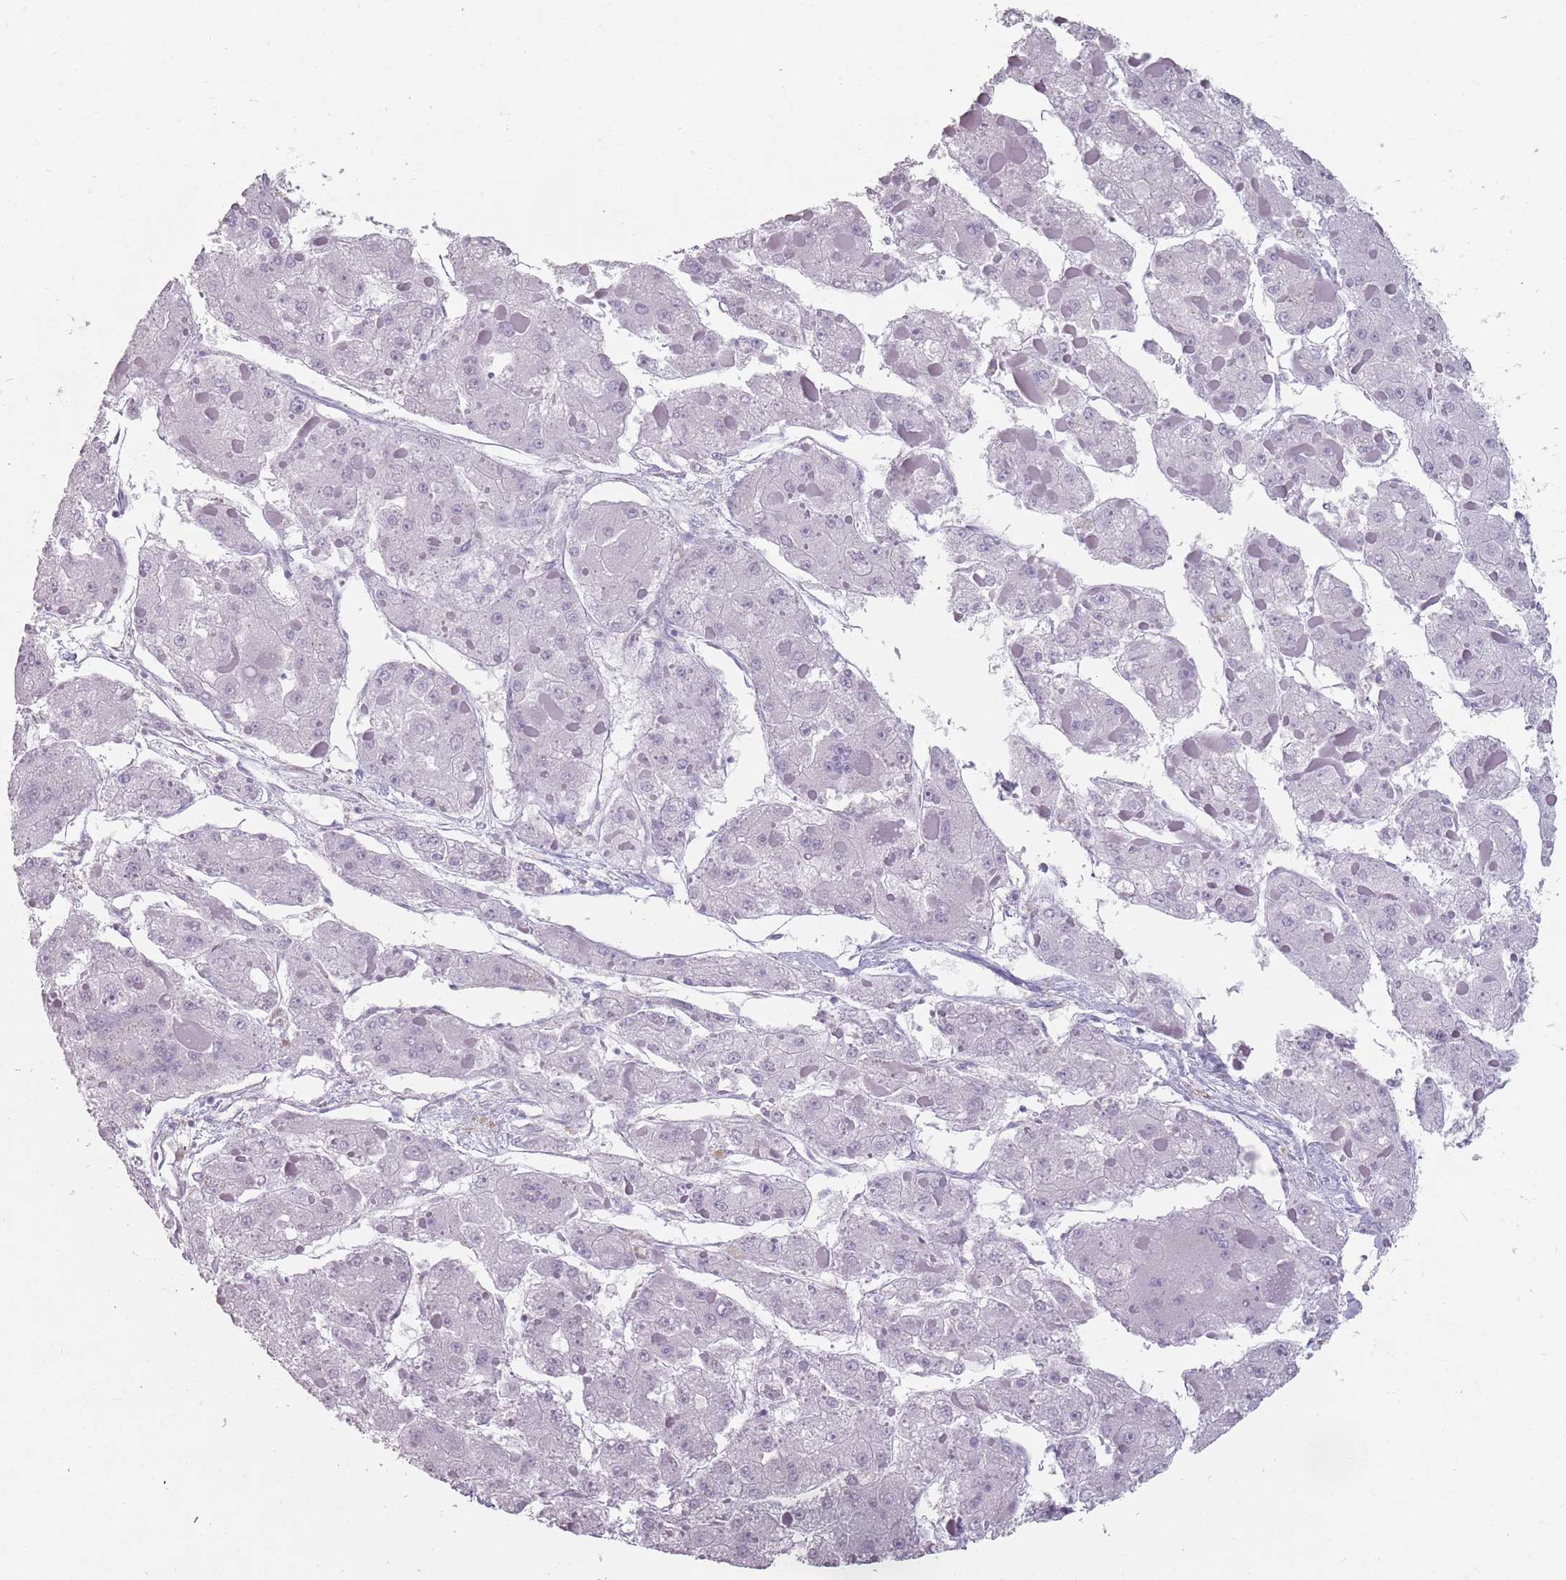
{"staining": {"intensity": "negative", "quantity": "none", "location": "none"}, "tissue": "liver cancer", "cell_type": "Tumor cells", "image_type": "cancer", "snomed": [{"axis": "morphology", "description": "Carcinoma, Hepatocellular, NOS"}, {"axis": "topography", "description": "Liver"}], "caption": "IHC image of liver hepatocellular carcinoma stained for a protein (brown), which reveals no staining in tumor cells.", "gene": "DDX4", "patient": {"sex": "female", "age": 73}}